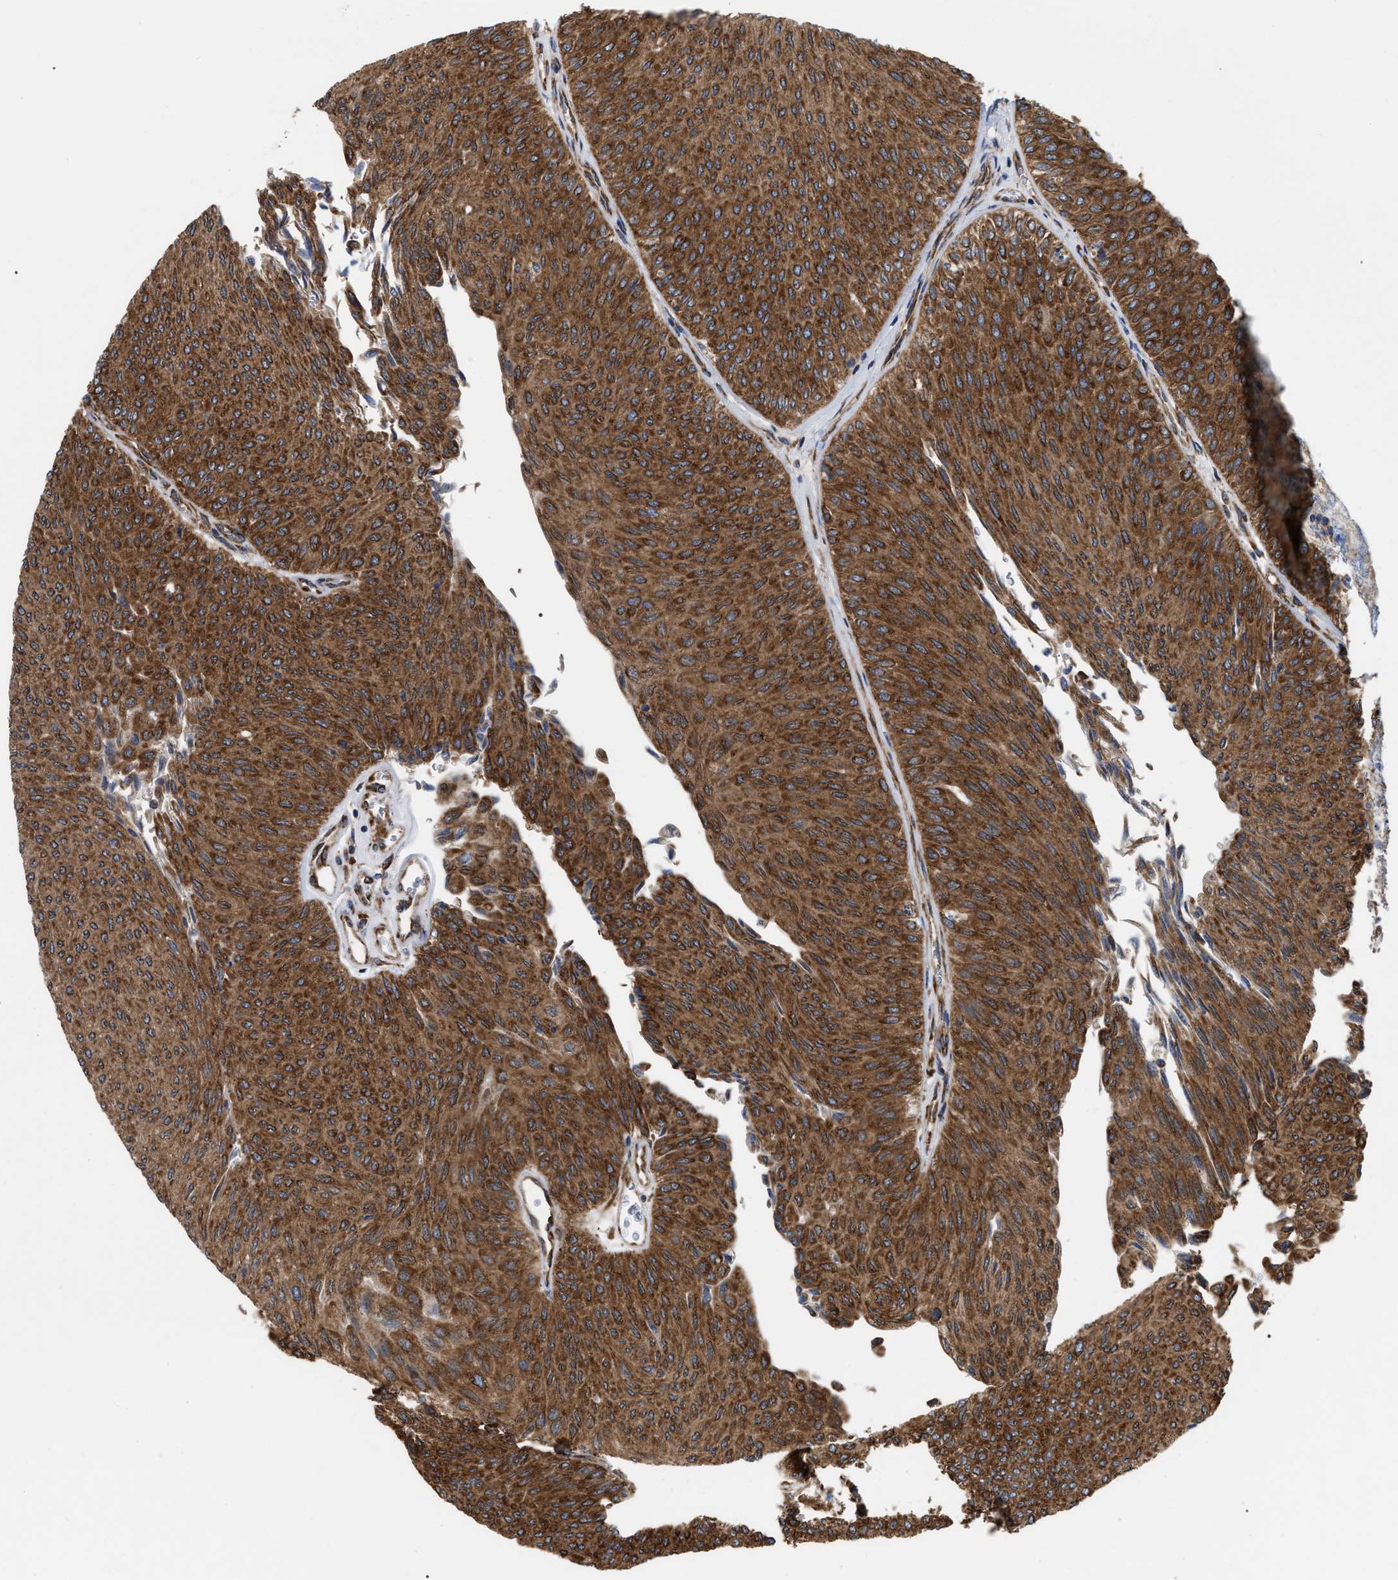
{"staining": {"intensity": "strong", "quantity": ">75%", "location": "cytoplasmic/membranous"}, "tissue": "urothelial cancer", "cell_type": "Tumor cells", "image_type": "cancer", "snomed": [{"axis": "morphology", "description": "Urothelial carcinoma, Low grade"}, {"axis": "topography", "description": "Urinary bladder"}], "caption": "Immunohistochemical staining of urothelial carcinoma (low-grade) shows strong cytoplasmic/membranous protein positivity in approximately >75% of tumor cells.", "gene": "FAM120A", "patient": {"sex": "male", "age": 78}}